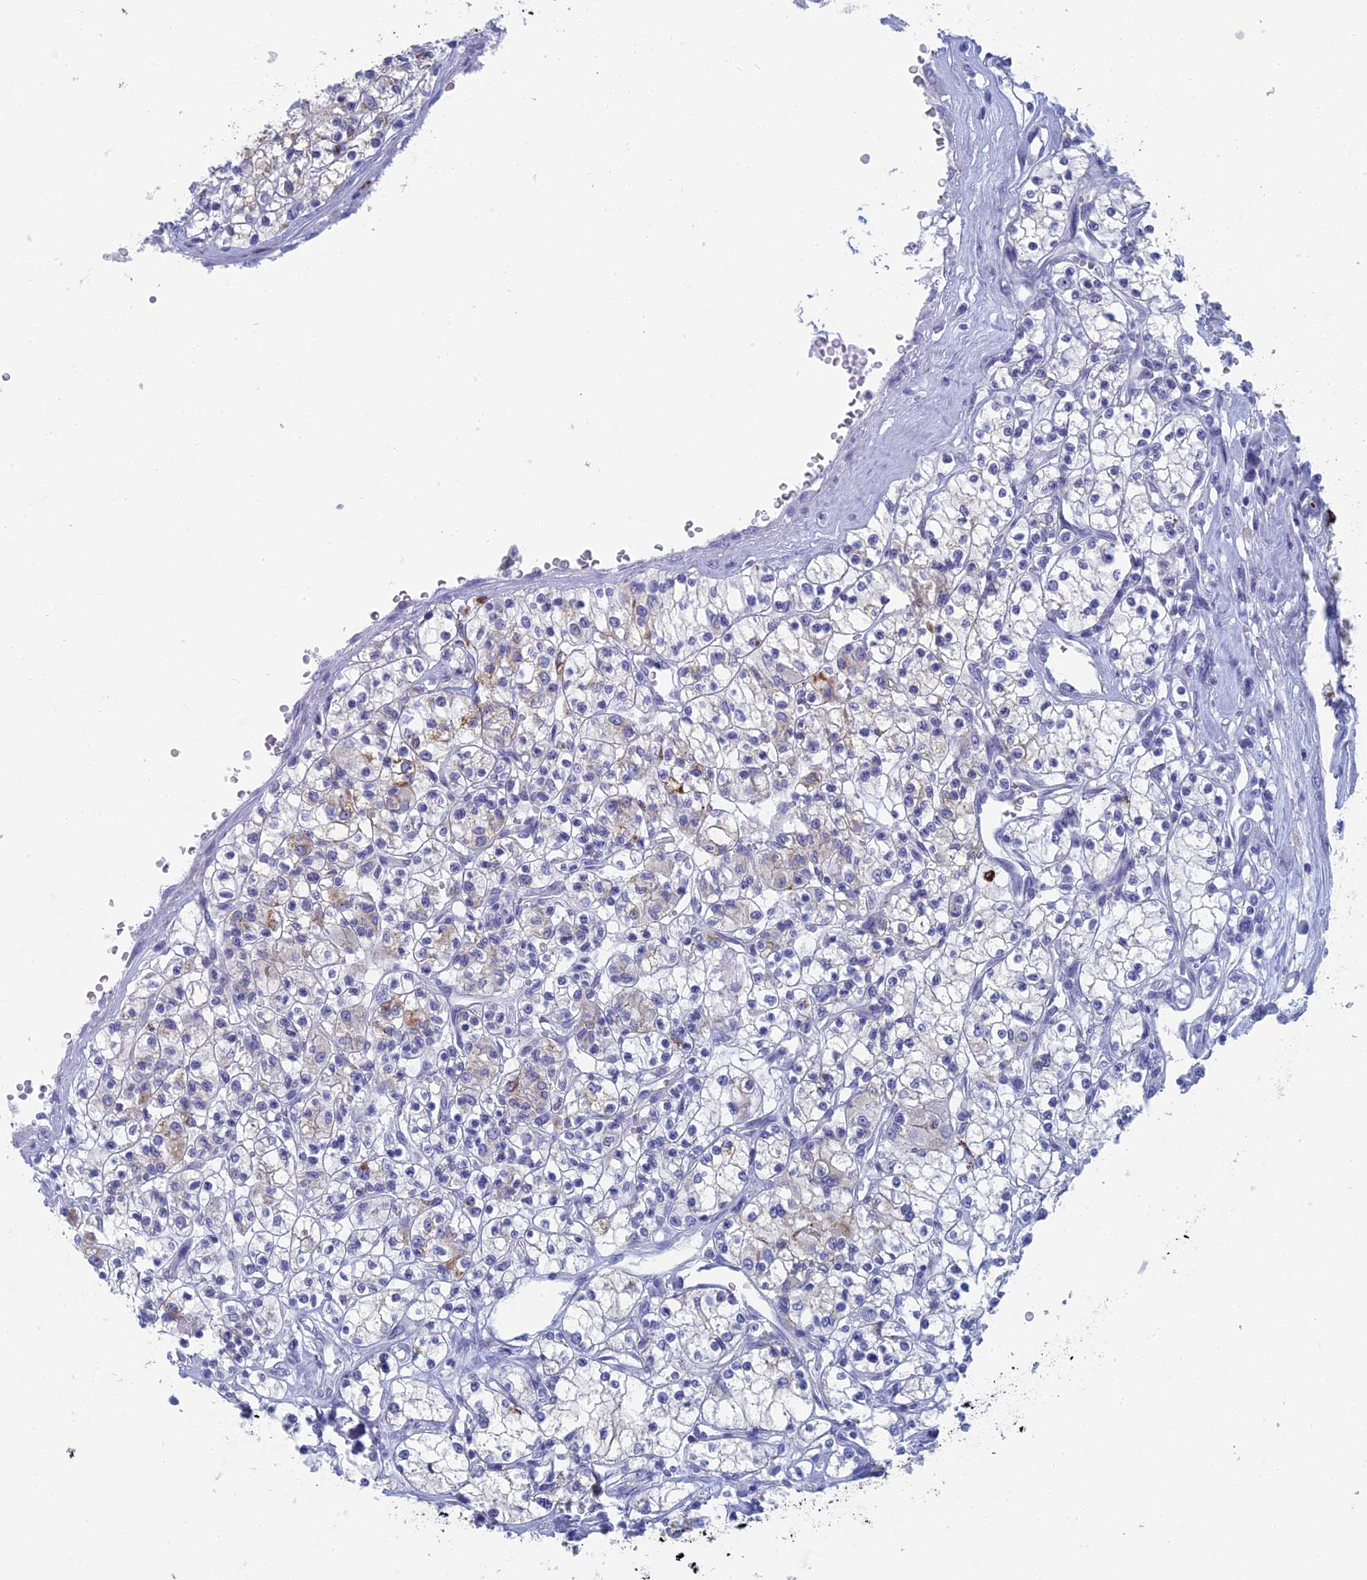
{"staining": {"intensity": "weak", "quantity": "<25%", "location": "cytoplasmic/membranous"}, "tissue": "renal cancer", "cell_type": "Tumor cells", "image_type": "cancer", "snomed": [{"axis": "morphology", "description": "Adenocarcinoma, NOS"}, {"axis": "topography", "description": "Kidney"}], "caption": "Immunohistochemistry (IHC) of human adenocarcinoma (renal) displays no expression in tumor cells.", "gene": "ALMS1", "patient": {"sex": "female", "age": 59}}